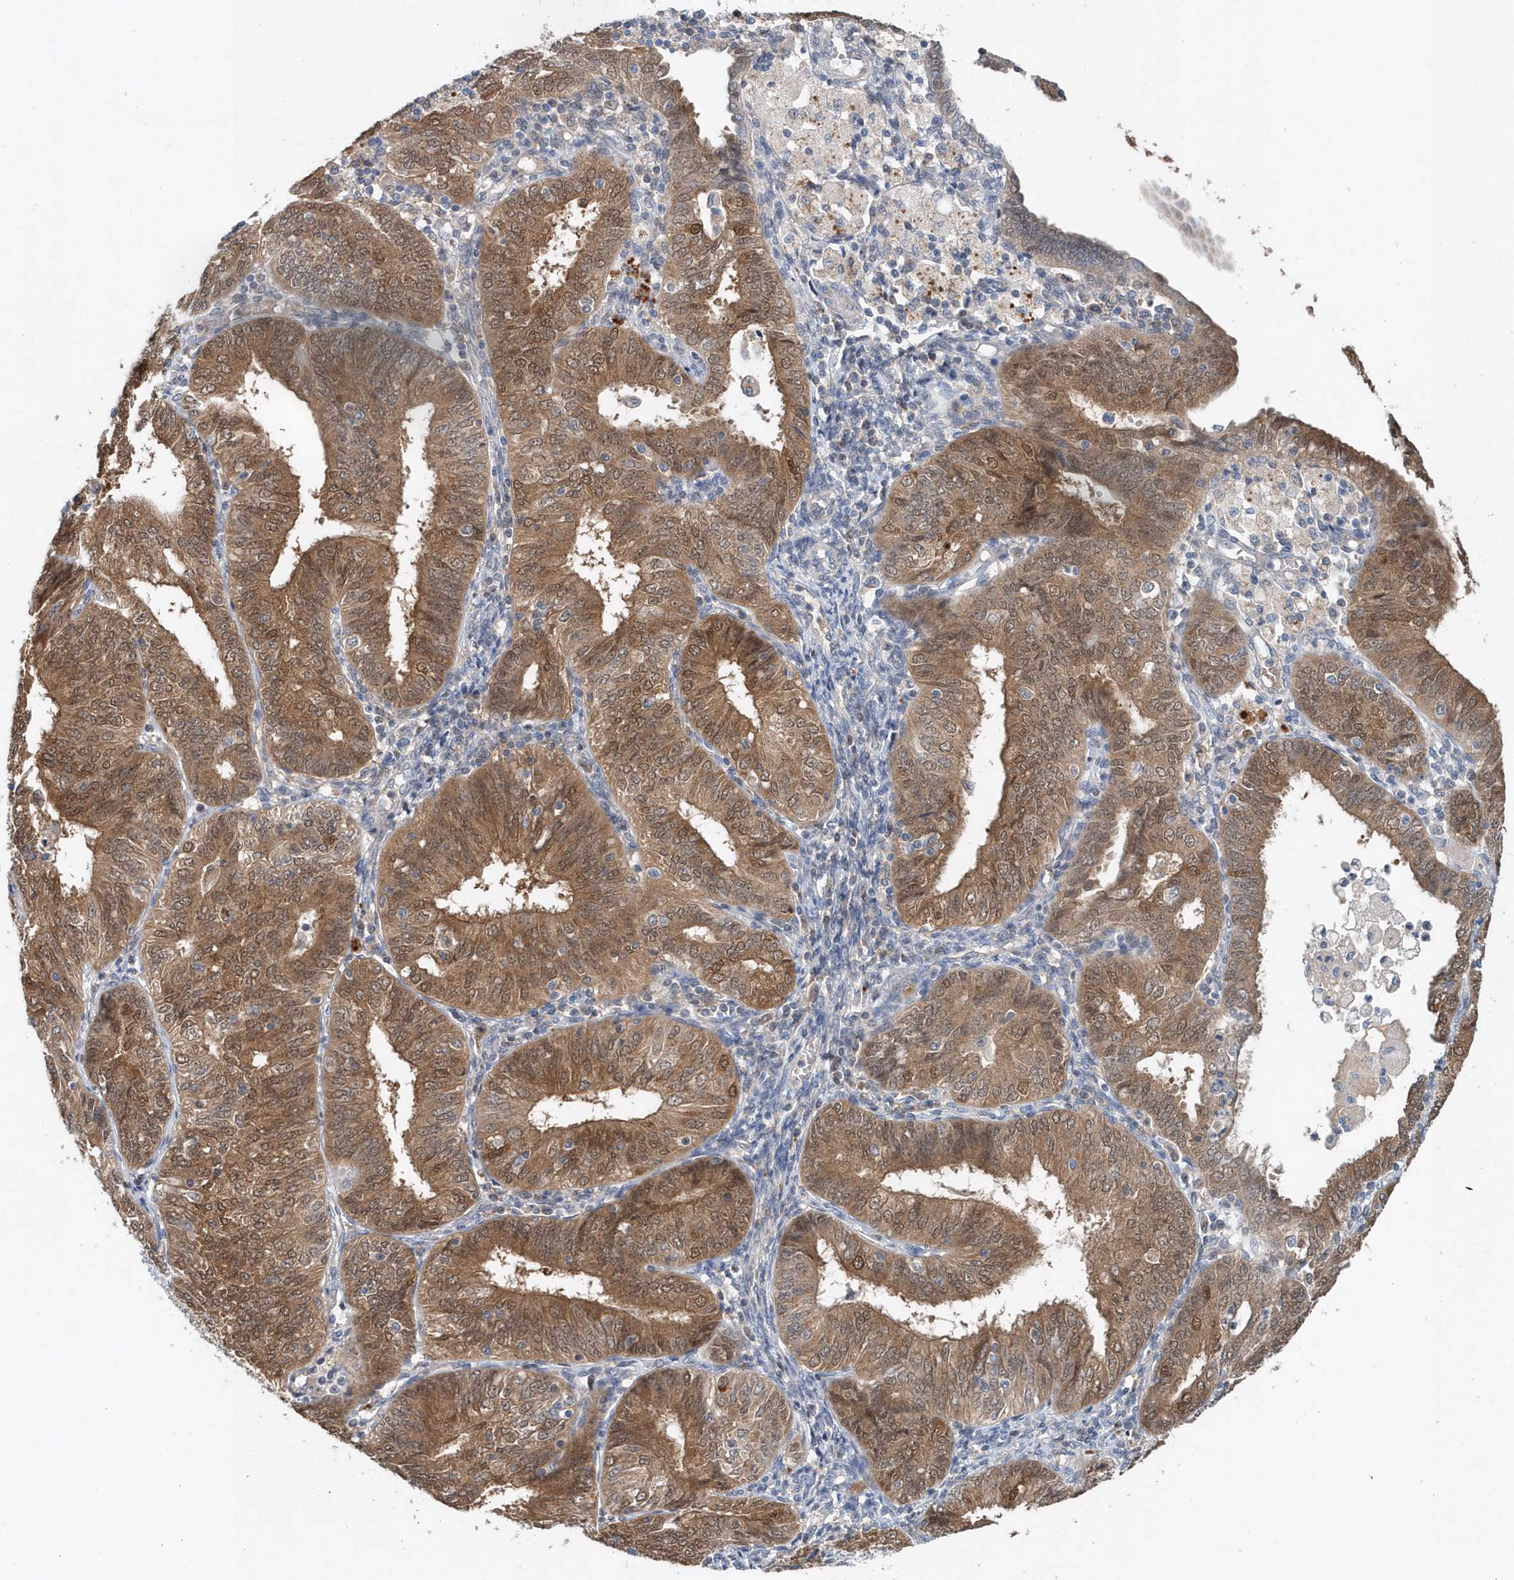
{"staining": {"intensity": "strong", "quantity": ">75%", "location": "cytoplasmic/membranous,nuclear"}, "tissue": "endometrial cancer", "cell_type": "Tumor cells", "image_type": "cancer", "snomed": [{"axis": "morphology", "description": "Adenocarcinoma, NOS"}, {"axis": "topography", "description": "Endometrium"}], "caption": "Immunohistochemistry (IHC) micrograph of neoplastic tissue: endometrial cancer stained using IHC shows high levels of strong protein expression localized specifically in the cytoplasmic/membranous and nuclear of tumor cells, appearing as a cytoplasmic/membranous and nuclear brown color.", "gene": "PFN2", "patient": {"sex": "female", "age": 58}}